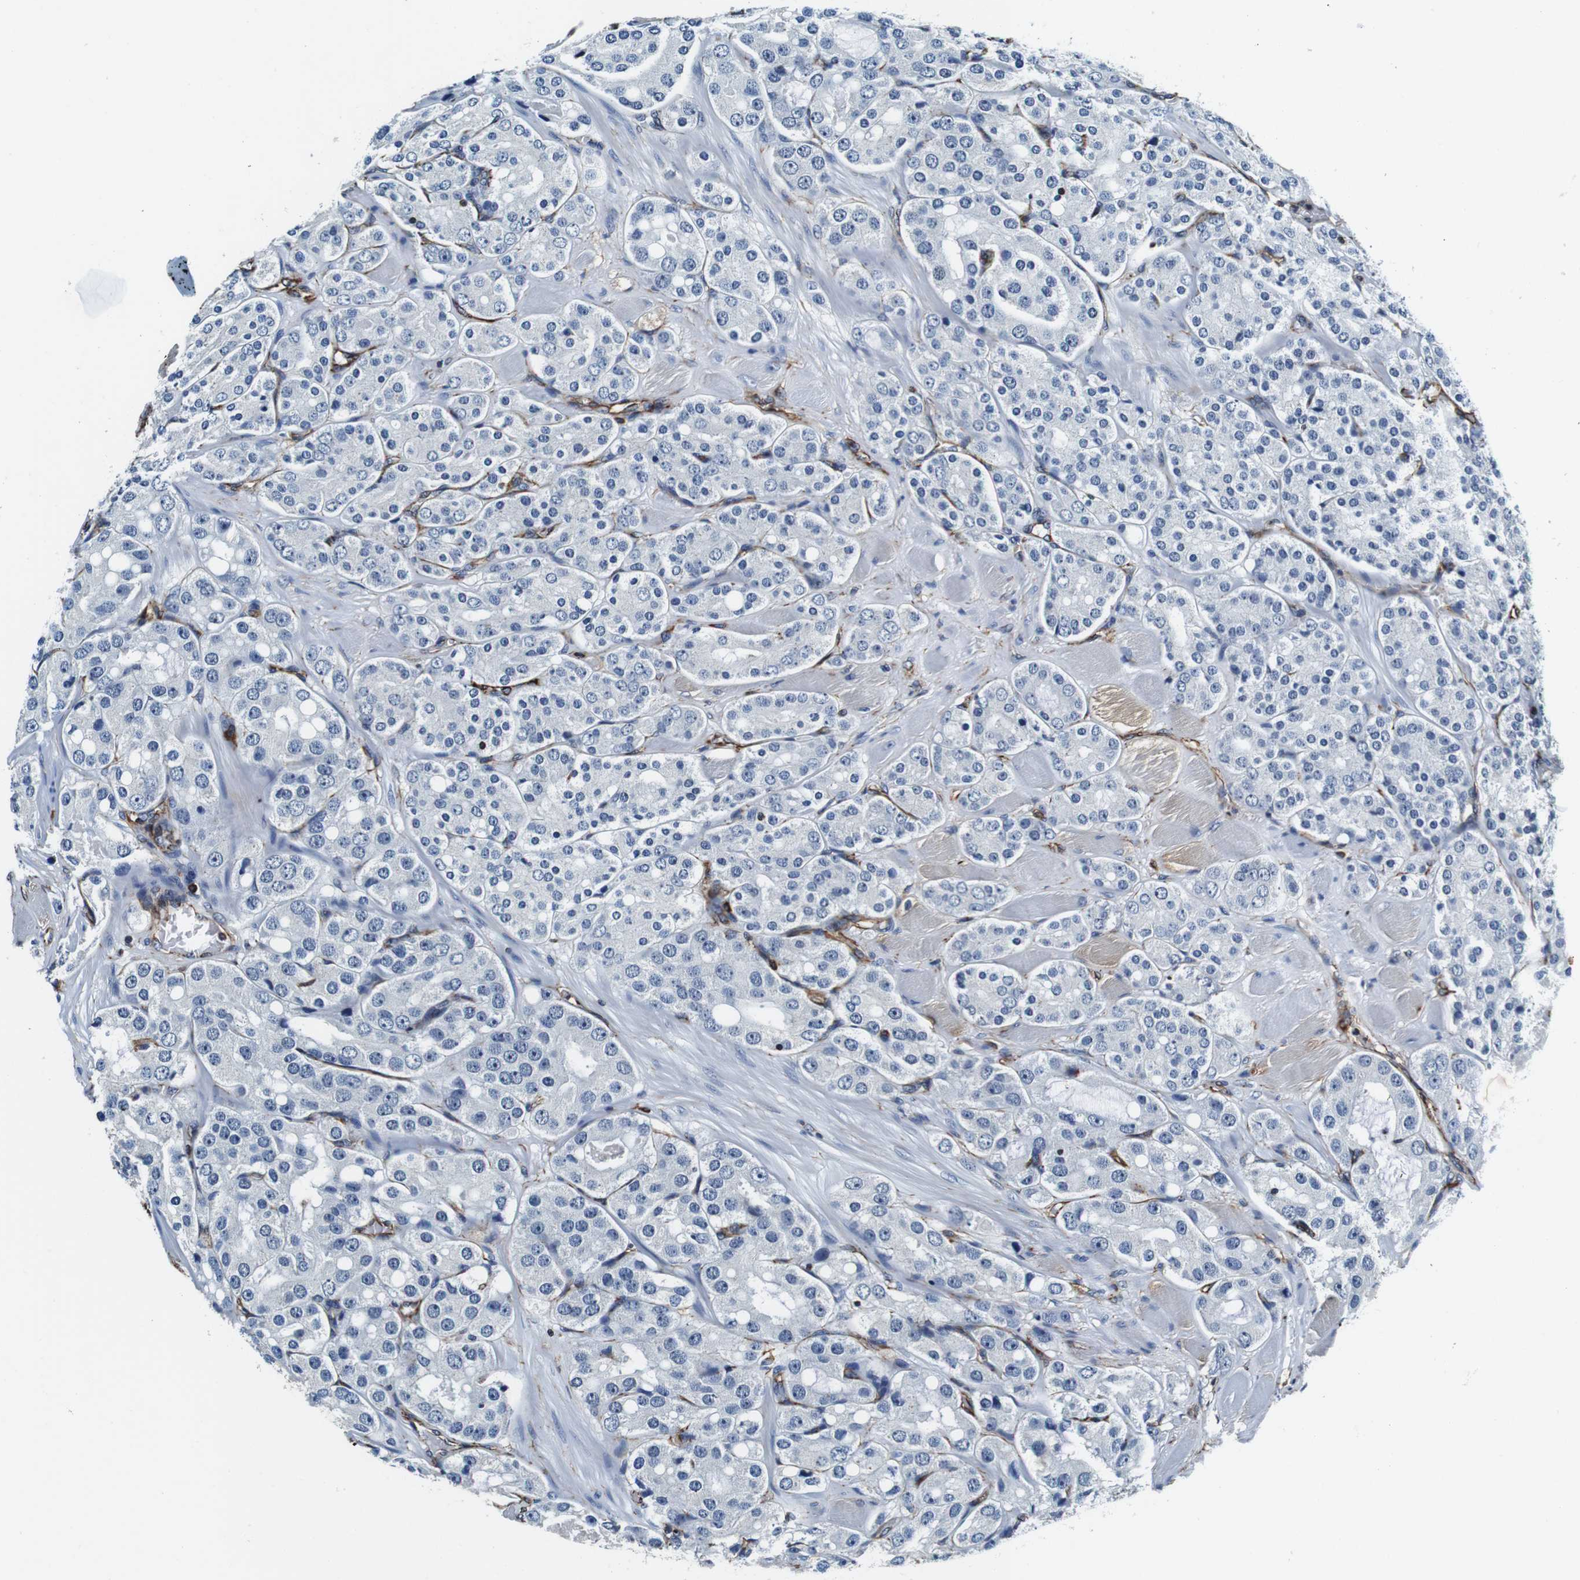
{"staining": {"intensity": "negative", "quantity": "none", "location": "none"}, "tissue": "prostate cancer", "cell_type": "Tumor cells", "image_type": "cancer", "snomed": [{"axis": "morphology", "description": "Adenocarcinoma, High grade"}, {"axis": "topography", "description": "Prostate"}], "caption": "IHC micrograph of neoplastic tissue: adenocarcinoma (high-grade) (prostate) stained with DAB (3,3'-diaminobenzidine) demonstrates no significant protein positivity in tumor cells. The staining was performed using DAB (3,3'-diaminobenzidine) to visualize the protein expression in brown, while the nuclei were stained in blue with hematoxylin (Magnification: 20x).", "gene": "GJE1", "patient": {"sex": "male", "age": 65}}